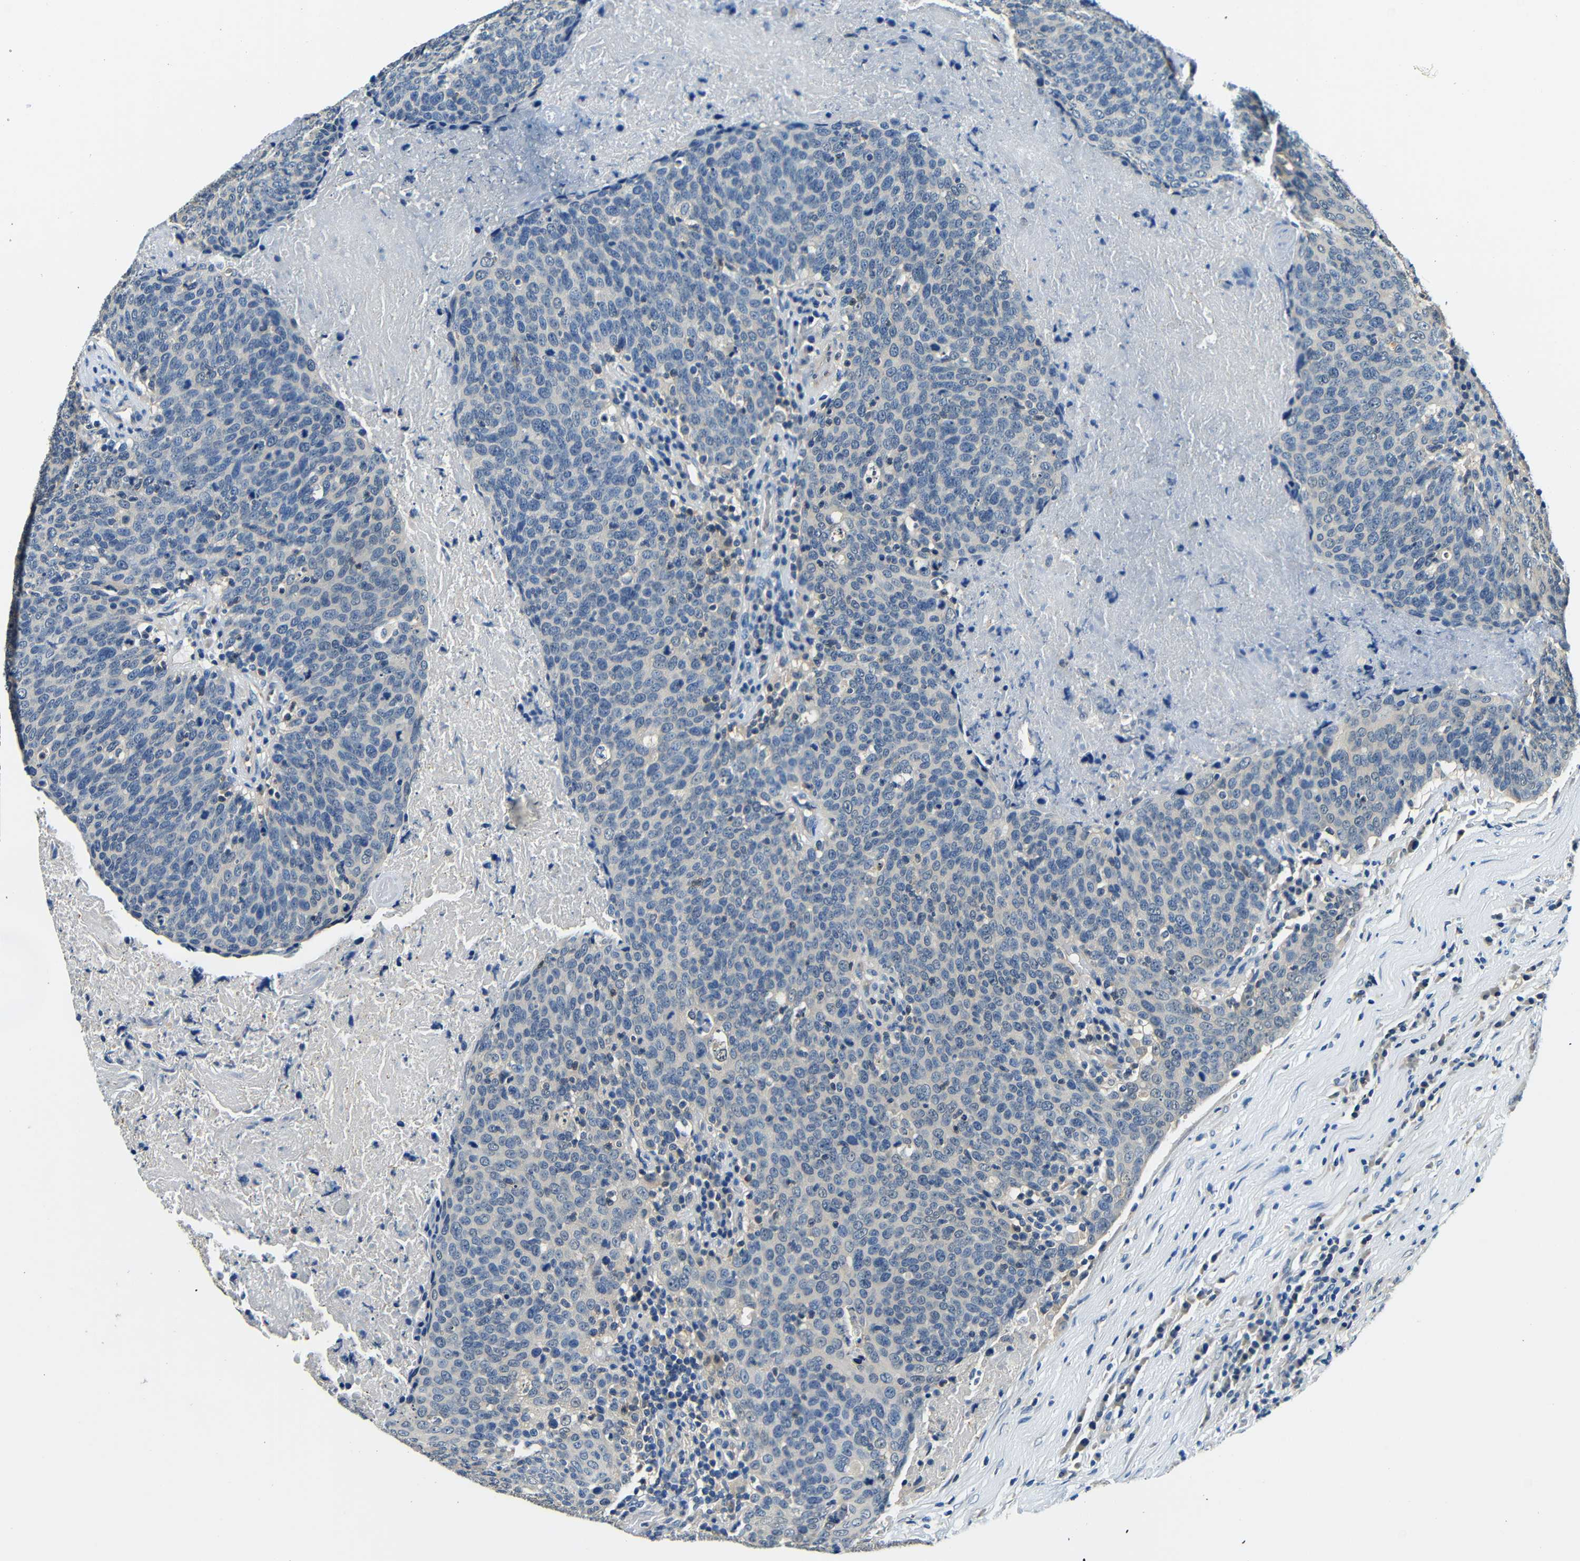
{"staining": {"intensity": "negative", "quantity": "none", "location": "none"}, "tissue": "head and neck cancer", "cell_type": "Tumor cells", "image_type": "cancer", "snomed": [{"axis": "morphology", "description": "Squamous cell carcinoma, NOS"}, {"axis": "morphology", "description": "Squamous cell carcinoma, metastatic, NOS"}, {"axis": "topography", "description": "Lymph node"}, {"axis": "topography", "description": "Head-Neck"}], "caption": "An immunohistochemistry photomicrograph of head and neck squamous cell carcinoma is shown. There is no staining in tumor cells of head and neck squamous cell carcinoma.", "gene": "ADAP1", "patient": {"sex": "male", "age": 62}}